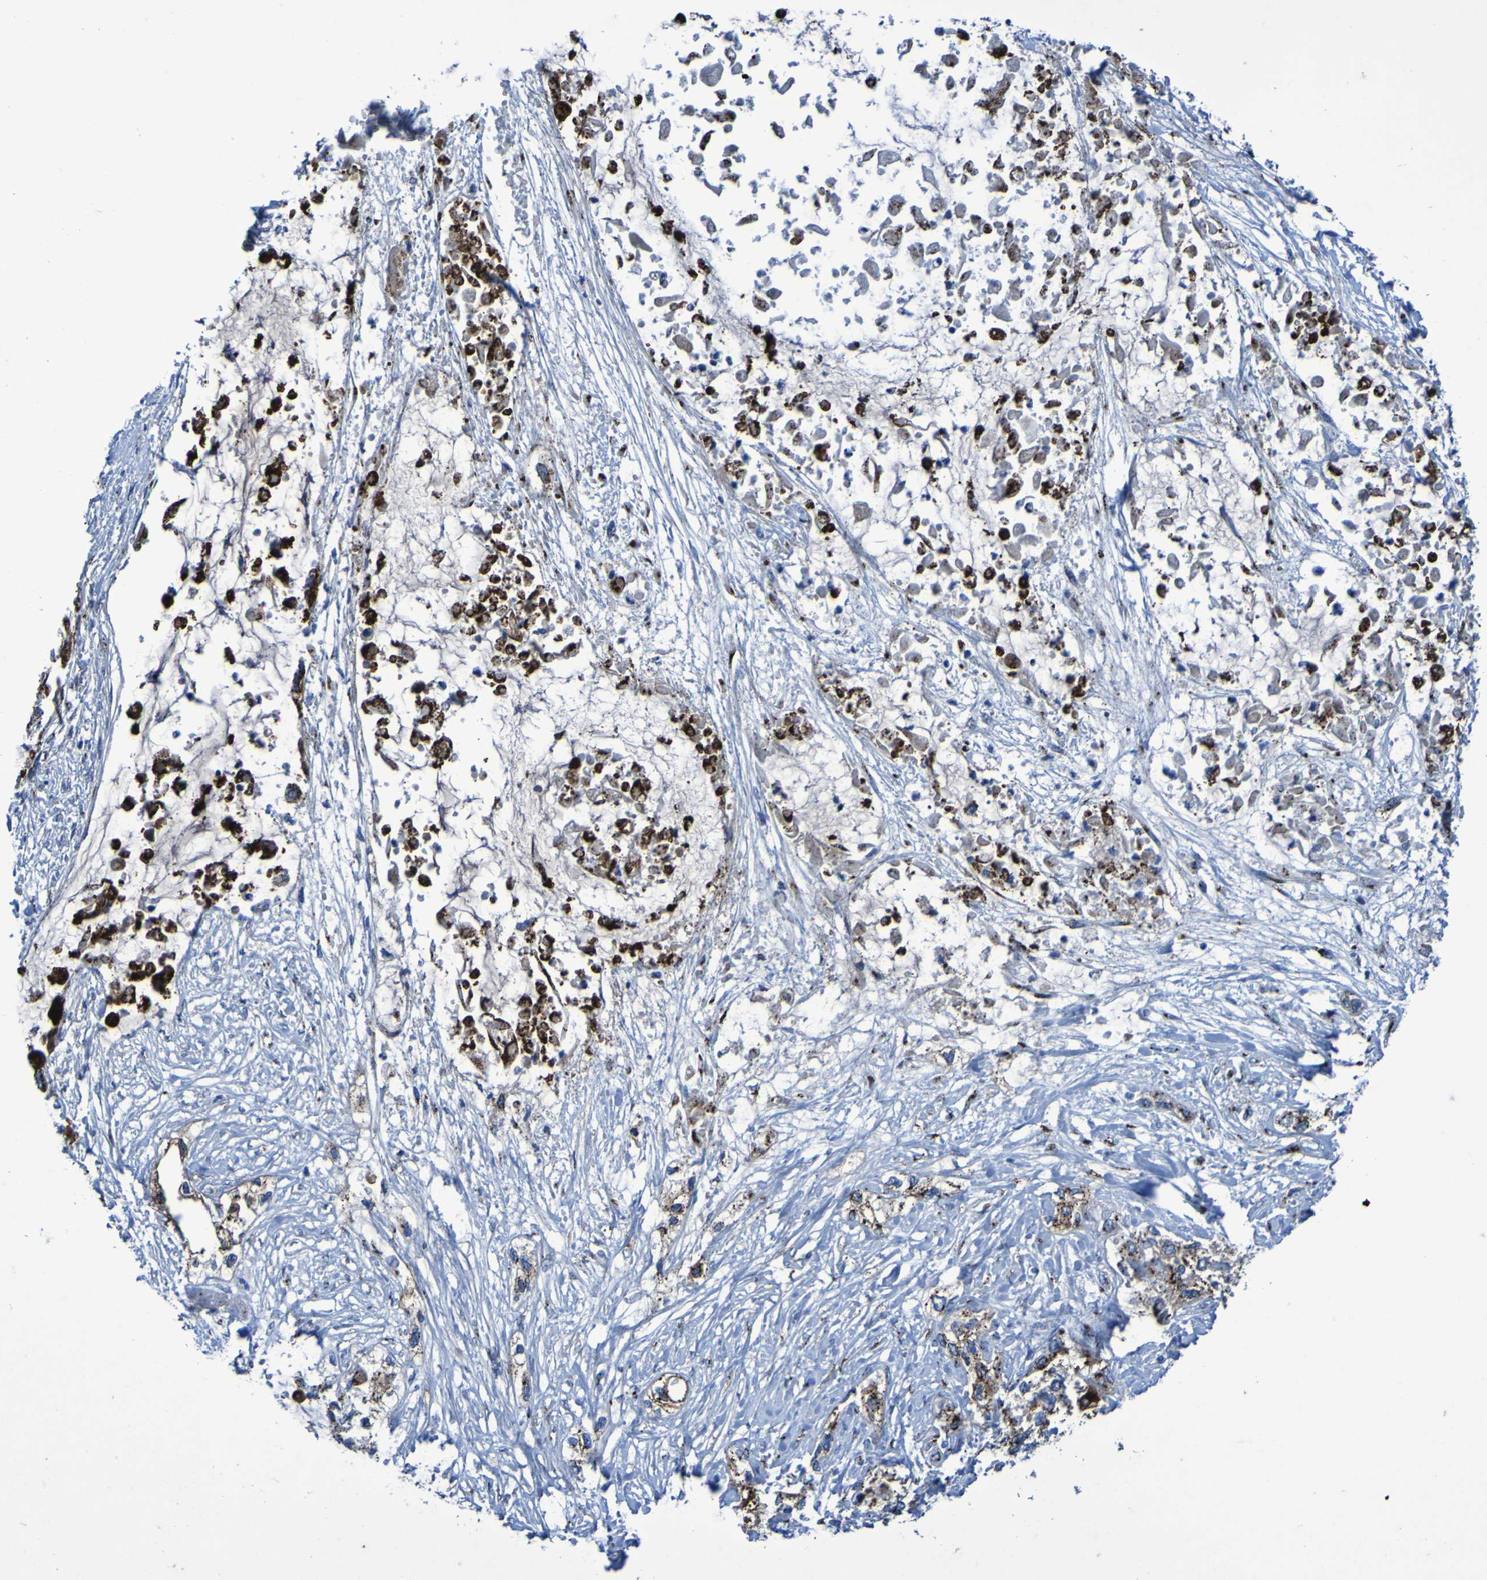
{"staining": {"intensity": "strong", "quantity": ">75%", "location": "cytoplasmic/membranous"}, "tissue": "pancreatic cancer", "cell_type": "Tumor cells", "image_type": "cancer", "snomed": [{"axis": "morphology", "description": "Adenocarcinoma, NOS"}, {"axis": "topography", "description": "Pancreas"}], "caption": "The image shows staining of adenocarcinoma (pancreatic), revealing strong cytoplasmic/membranous protein positivity (brown color) within tumor cells. (Brightfield microscopy of DAB IHC at high magnification).", "gene": "GOLM1", "patient": {"sex": "female", "age": 70}}